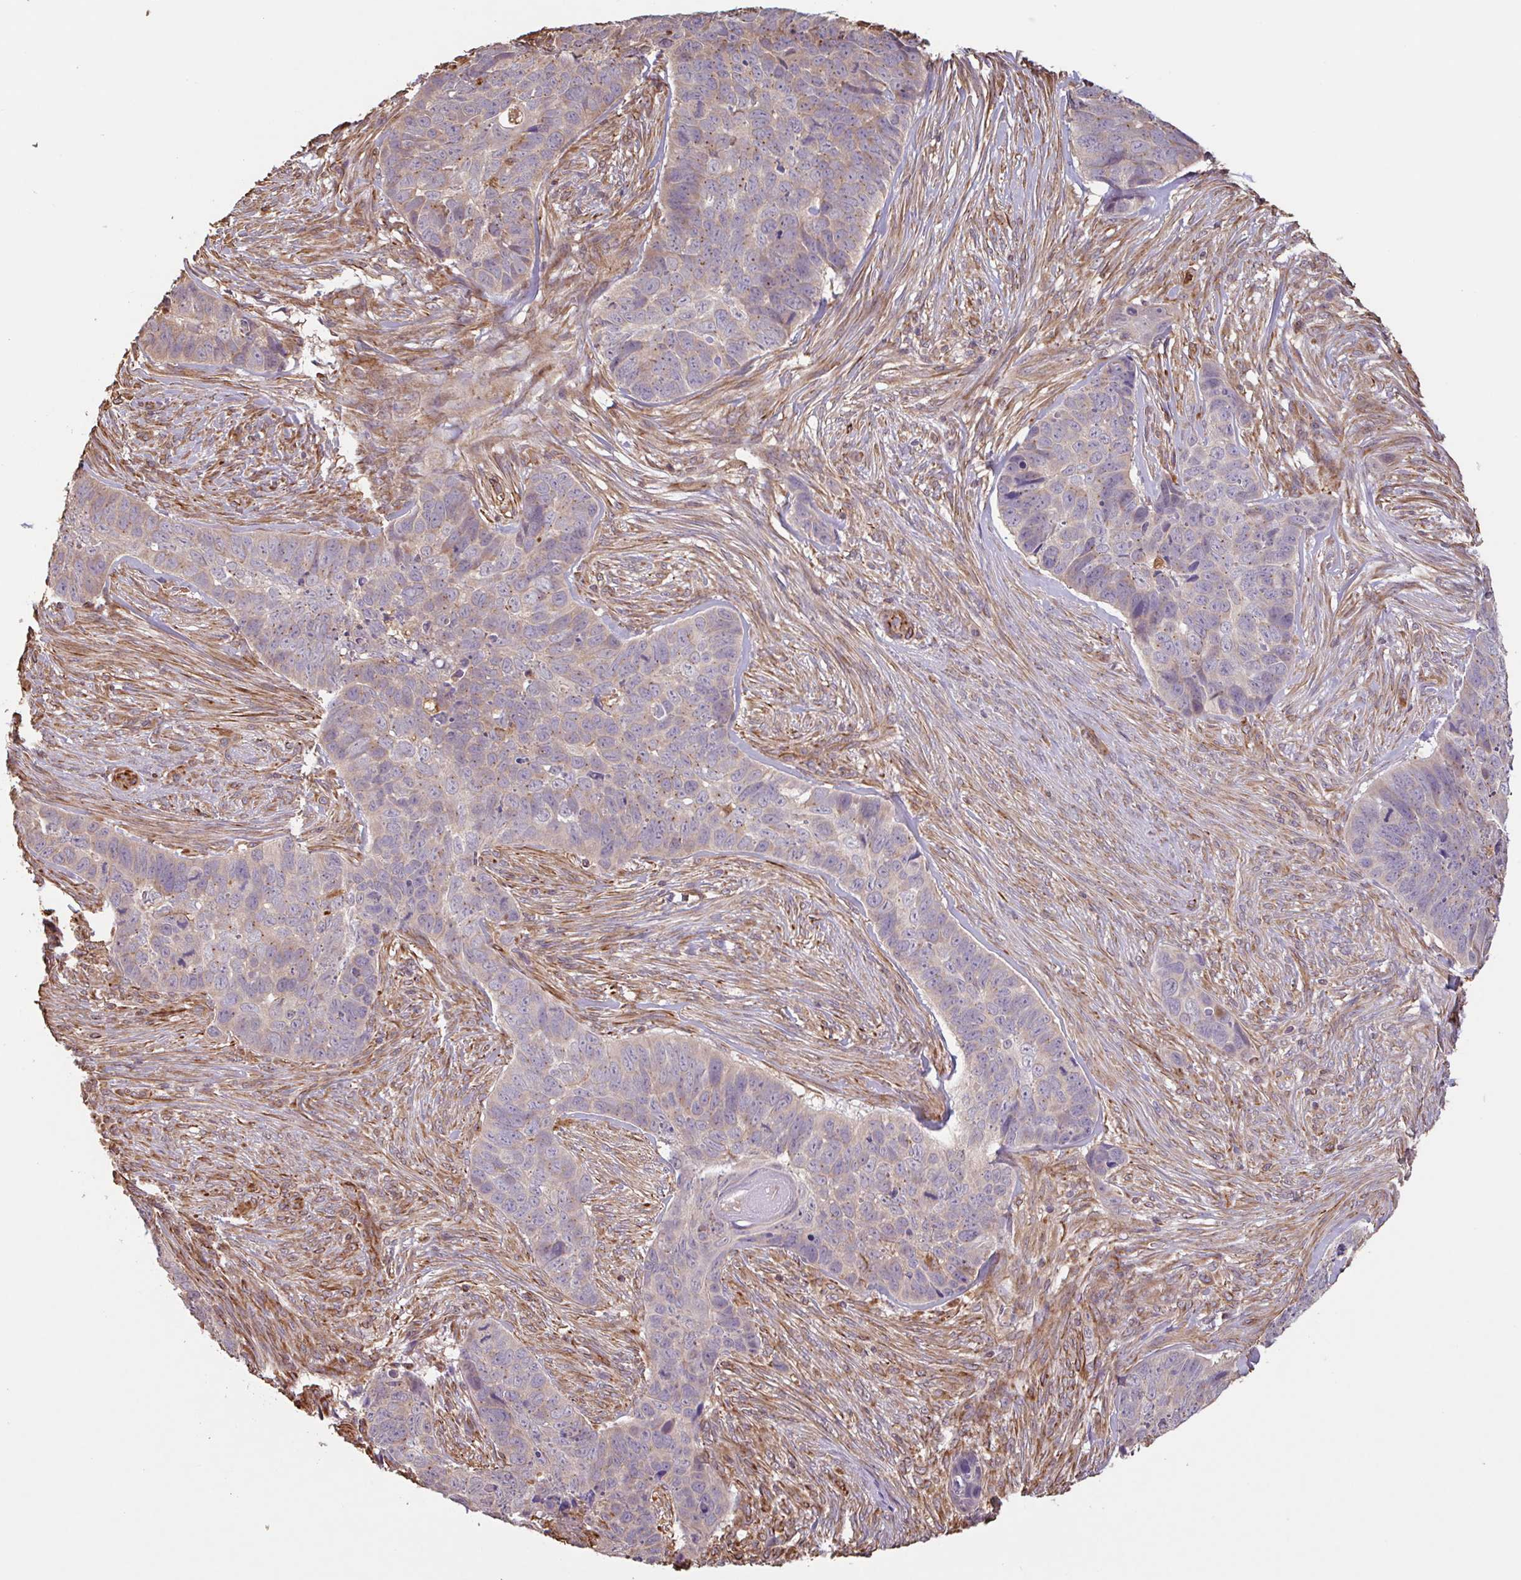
{"staining": {"intensity": "weak", "quantity": "25%-75%", "location": "cytoplasmic/membranous"}, "tissue": "skin cancer", "cell_type": "Tumor cells", "image_type": "cancer", "snomed": [{"axis": "morphology", "description": "Basal cell carcinoma"}, {"axis": "topography", "description": "Skin"}], "caption": "Protein expression by immunohistochemistry reveals weak cytoplasmic/membranous staining in about 25%-75% of tumor cells in skin cancer.", "gene": "ZNF790", "patient": {"sex": "female", "age": 82}}